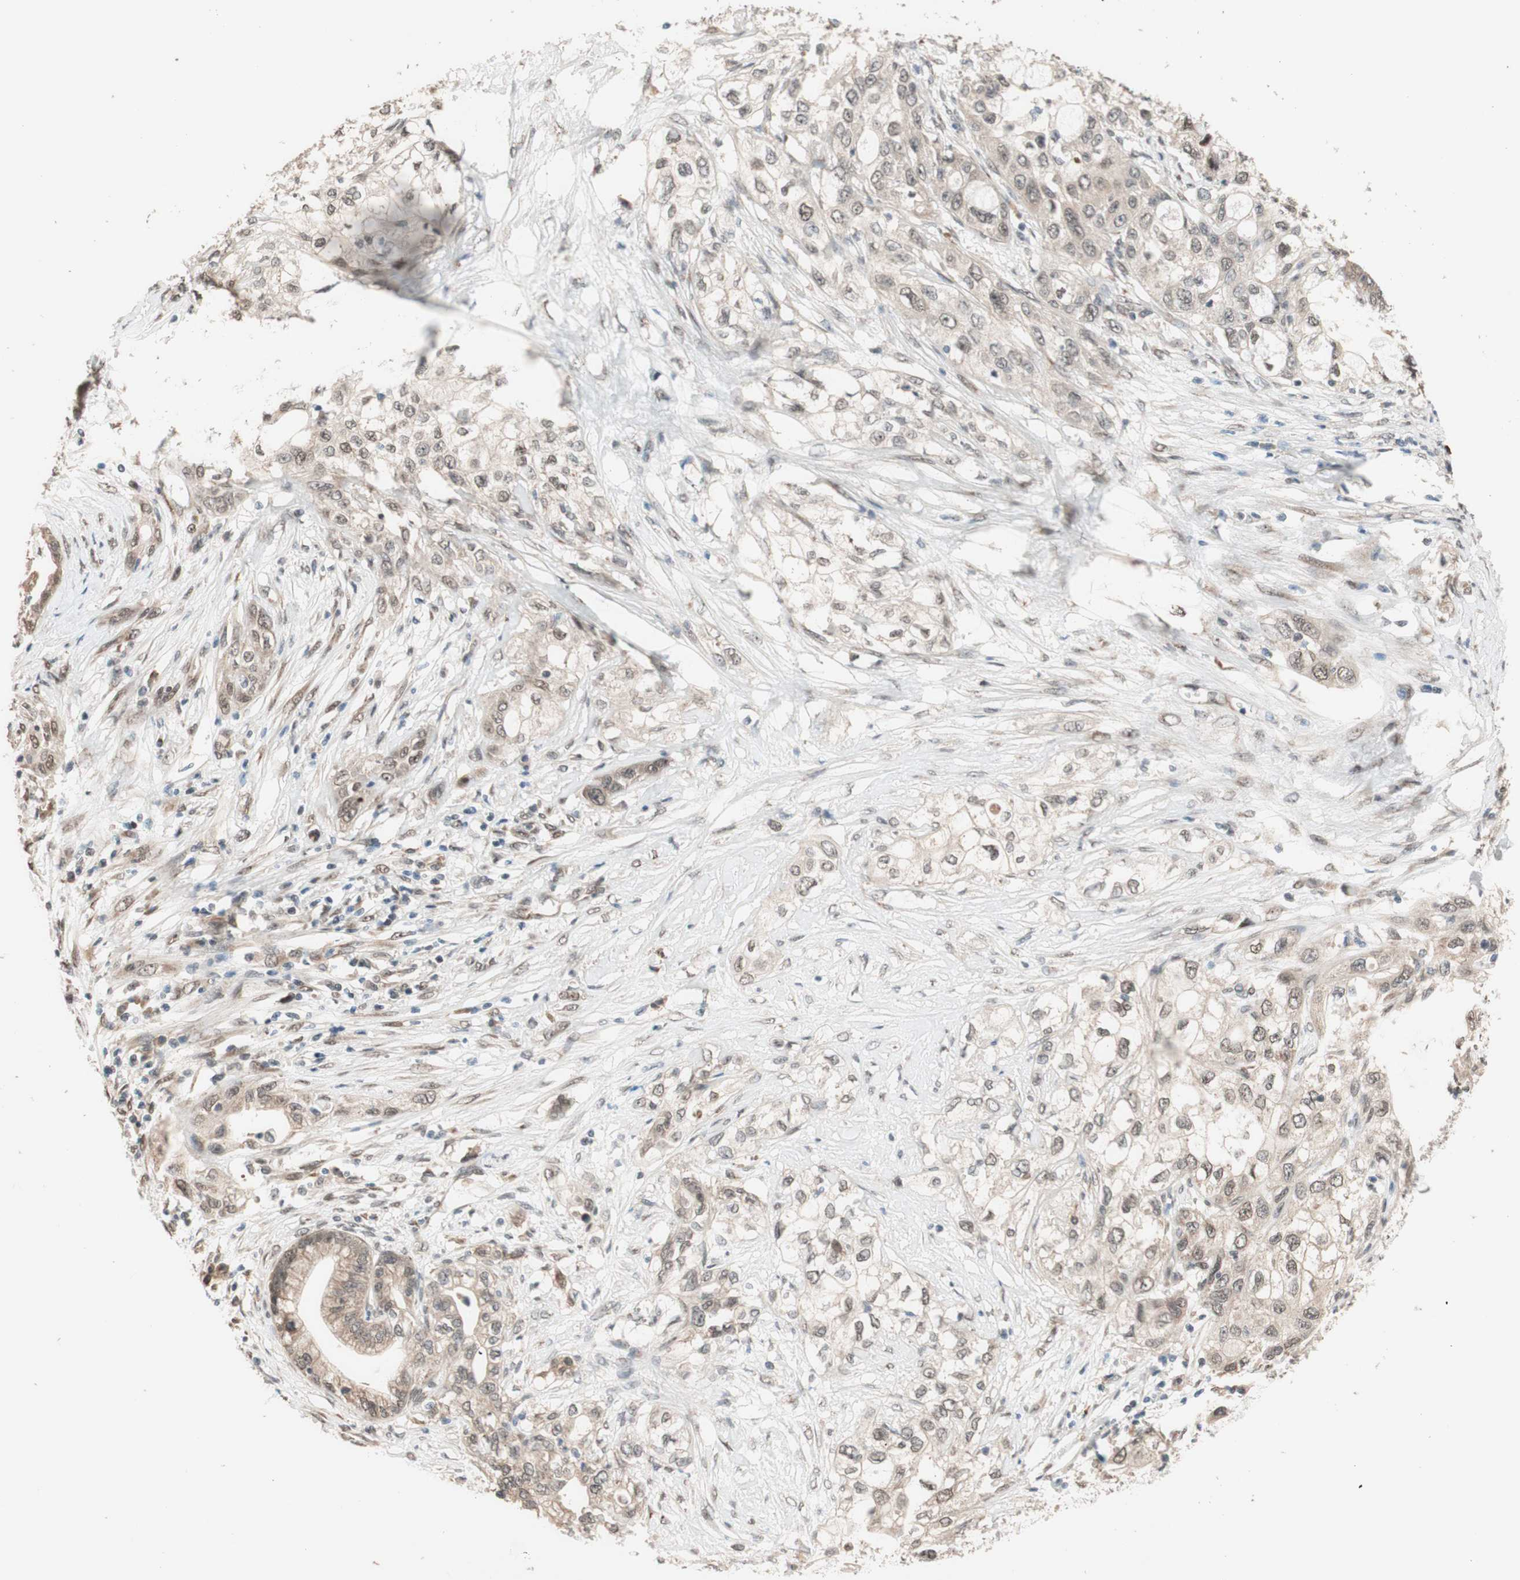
{"staining": {"intensity": "moderate", "quantity": ">75%", "location": "cytoplasmic/membranous"}, "tissue": "pancreatic cancer", "cell_type": "Tumor cells", "image_type": "cancer", "snomed": [{"axis": "morphology", "description": "Adenocarcinoma, NOS"}, {"axis": "topography", "description": "Pancreas"}], "caption": "Pancreatic adenocarcinoma stained with DAB immunohistochemistry (IHC) shows medium levels of moderate cytoplasmic/membranous staining in approximately >75% of tumor cells.", "gene": "CCNC", "patient": {"sex": "female", "age": 70}}